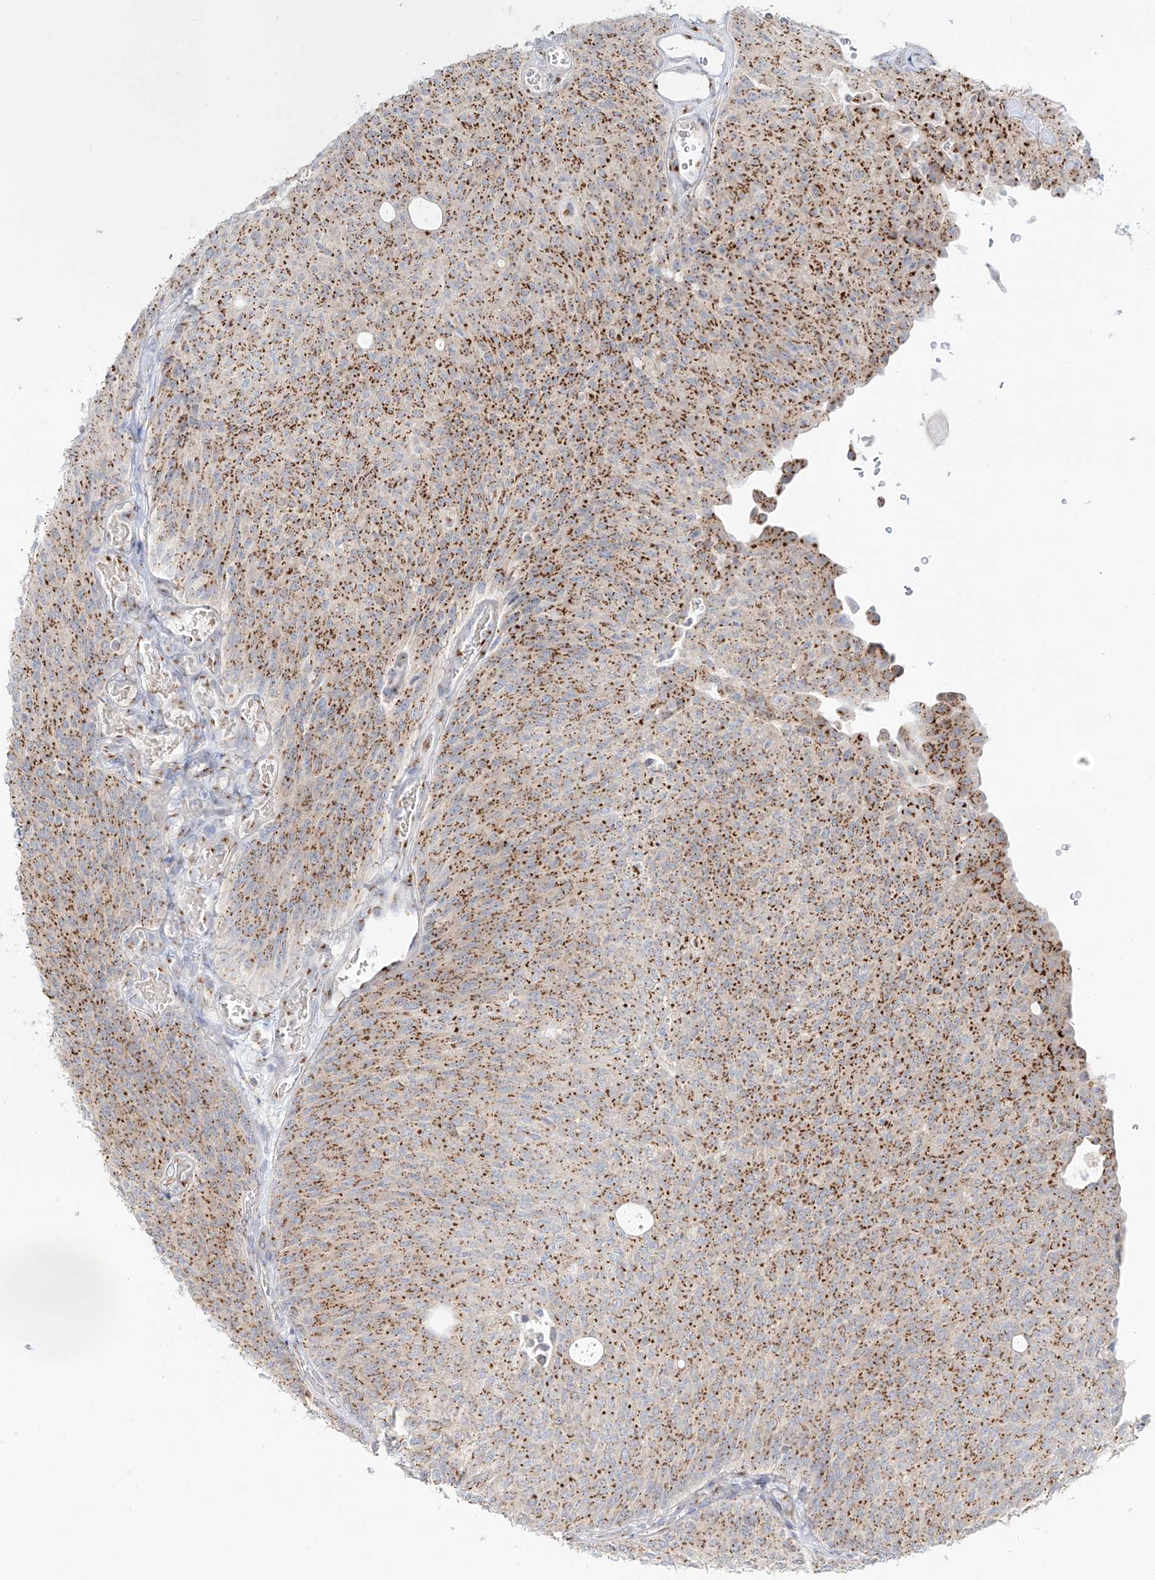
{"staining": {"intensity": "moderate", "quantity": ">75%", "location": "cytoplasmic/membranous"}, "tissue": "urothelial cancer", "cell_type": "Tumor cells", "image_type": "cancer", "snomed": [{"axis": "morphology", "description": "Urothelial carcinoma, Low grade"}, {"axis": "topography", "description": "Urinary bladder"}], "caption": "Human urothelial carcinoma (low-grade) stained with a protein marker shows moderate staining in tumor cells.", "gene": "BSDC1", "patient": {"sex": "female", "age": 79}}